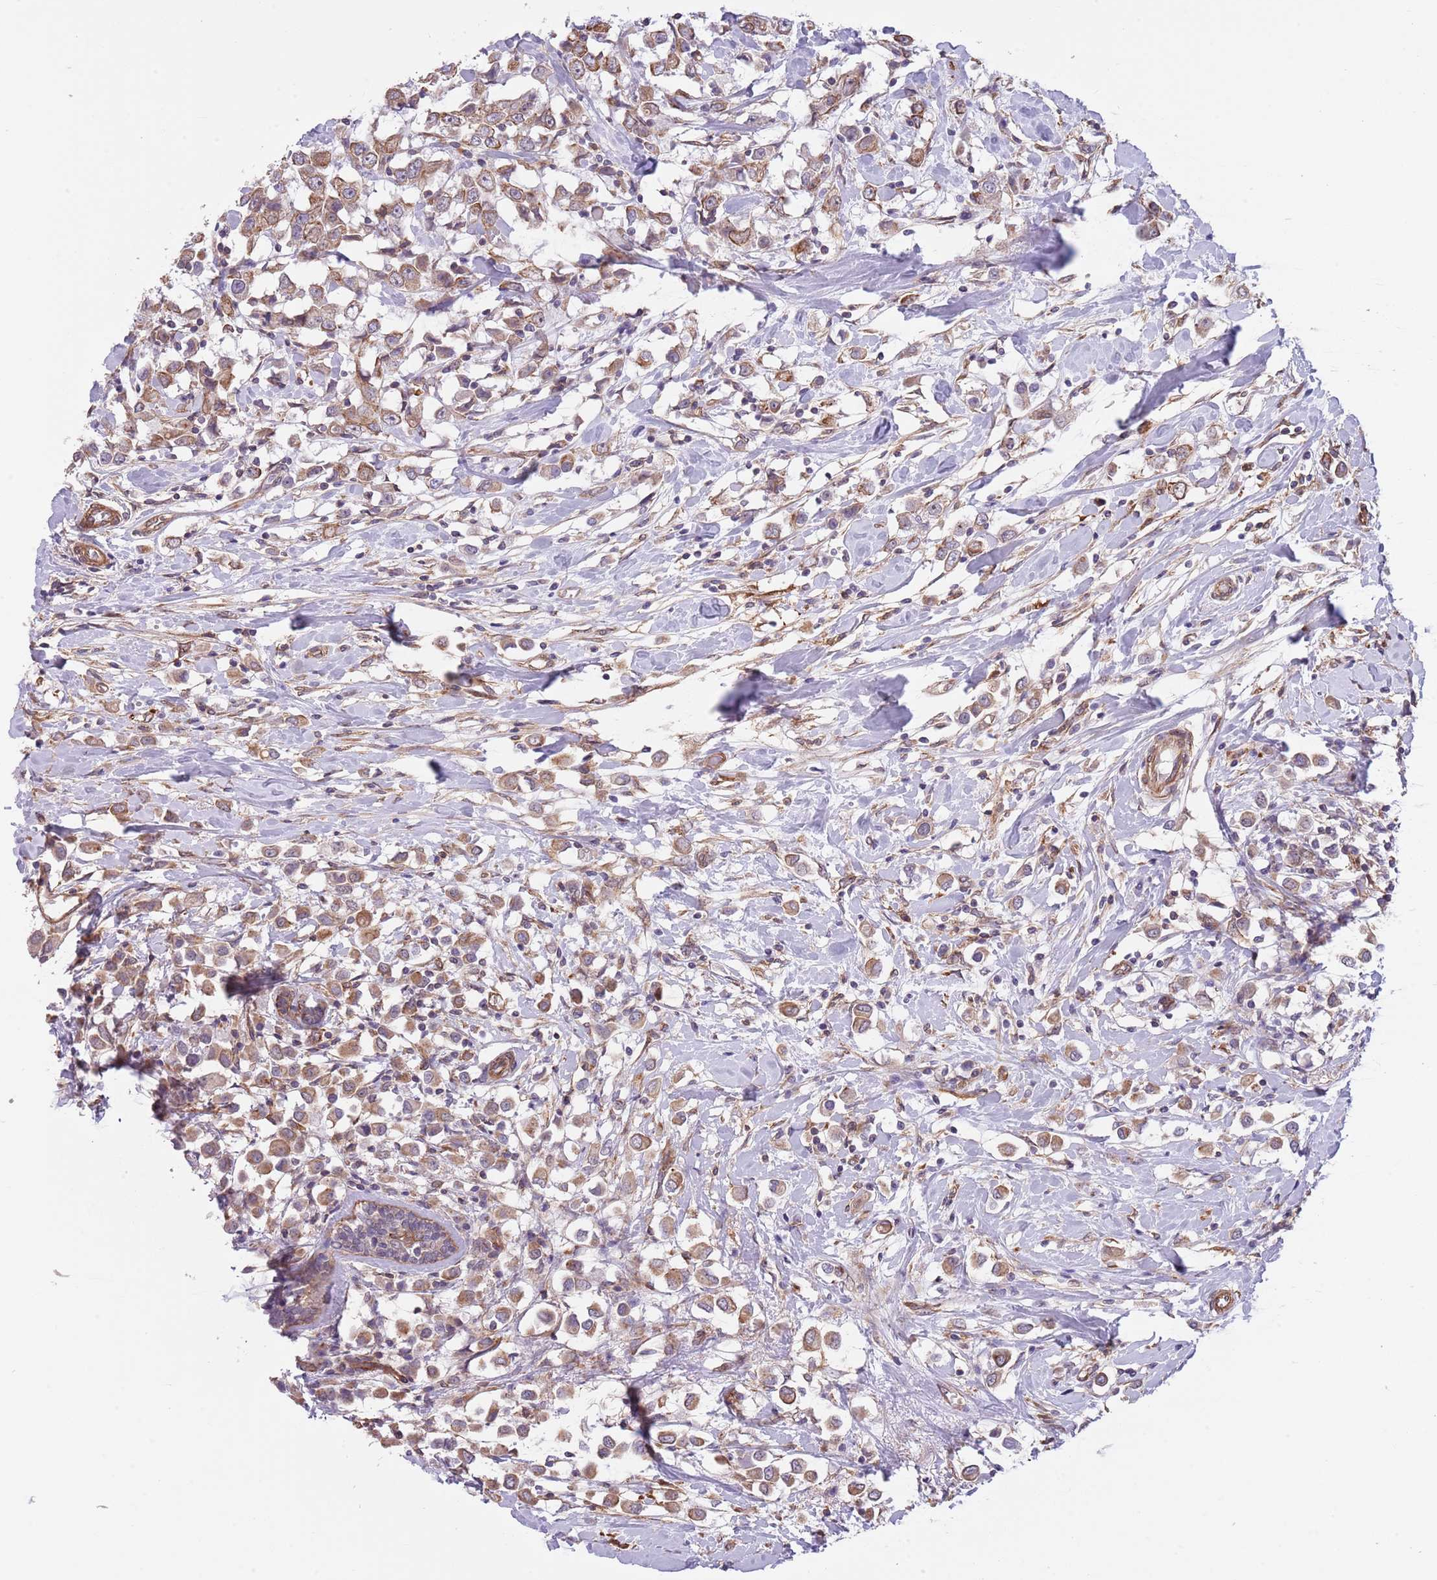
{"staining": {"intensity": "moderate", "quantity": ">75%", "location": "cytoplasmic/membranous"}, "tissue": "breast cancer", "cell_type": "Tumor cells", "image_type": "cancer", "snomed": [{"axis": "morphology", "description": "Duct carcinoma"}, {"axis": "topography", "description": "Breast"}], "caption": "Immunohistochemical staining of breast cancer (infiltrating ductal carcinoma) reveals moderate cytoplasmic/membranous protein positivity in about >75% of tumor cells. Nuclei are stained in blue.", "gene": "CREBZF", "patient": {"sex": "female", "age": 61}}